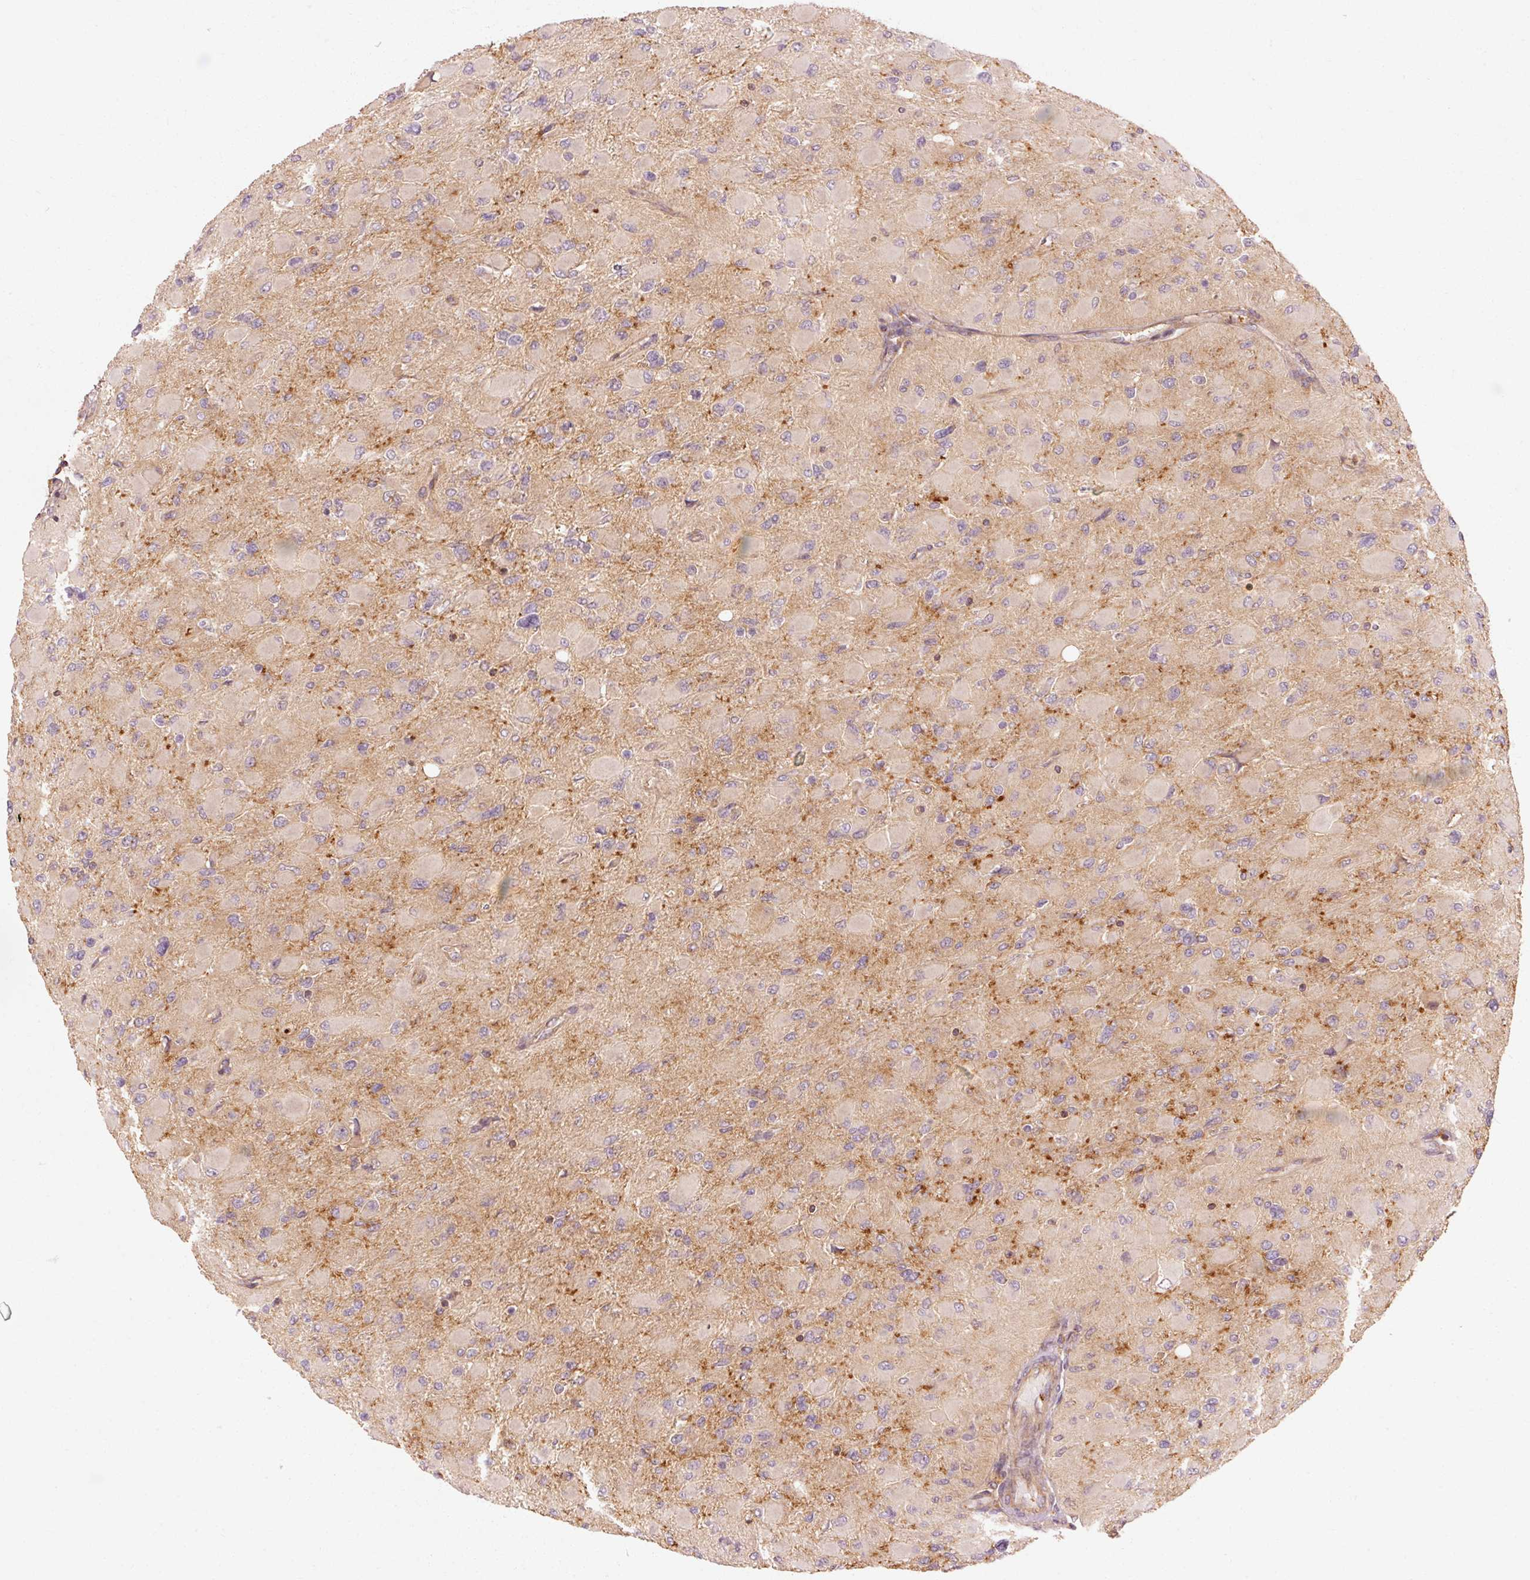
{"staining": {"intensity": "negative", "quantity": "none", "location": "none"}, "tissue": "glioma", "cell_type": "Tumor cells", "image_type": "cancer", "snomed": [{"axis": "morphology", "description": "Glioma, malignant, High grade"}, {"axis": "topography", "description": "Cerebral cortex"}], "caption": "Immunohistochemistry micrograph of human glioma stained for a protein (brown), which reveals no positivity in tumor cells.", "gene": "CTNNA1", "patient": {"sex": "female", "age": 36}}